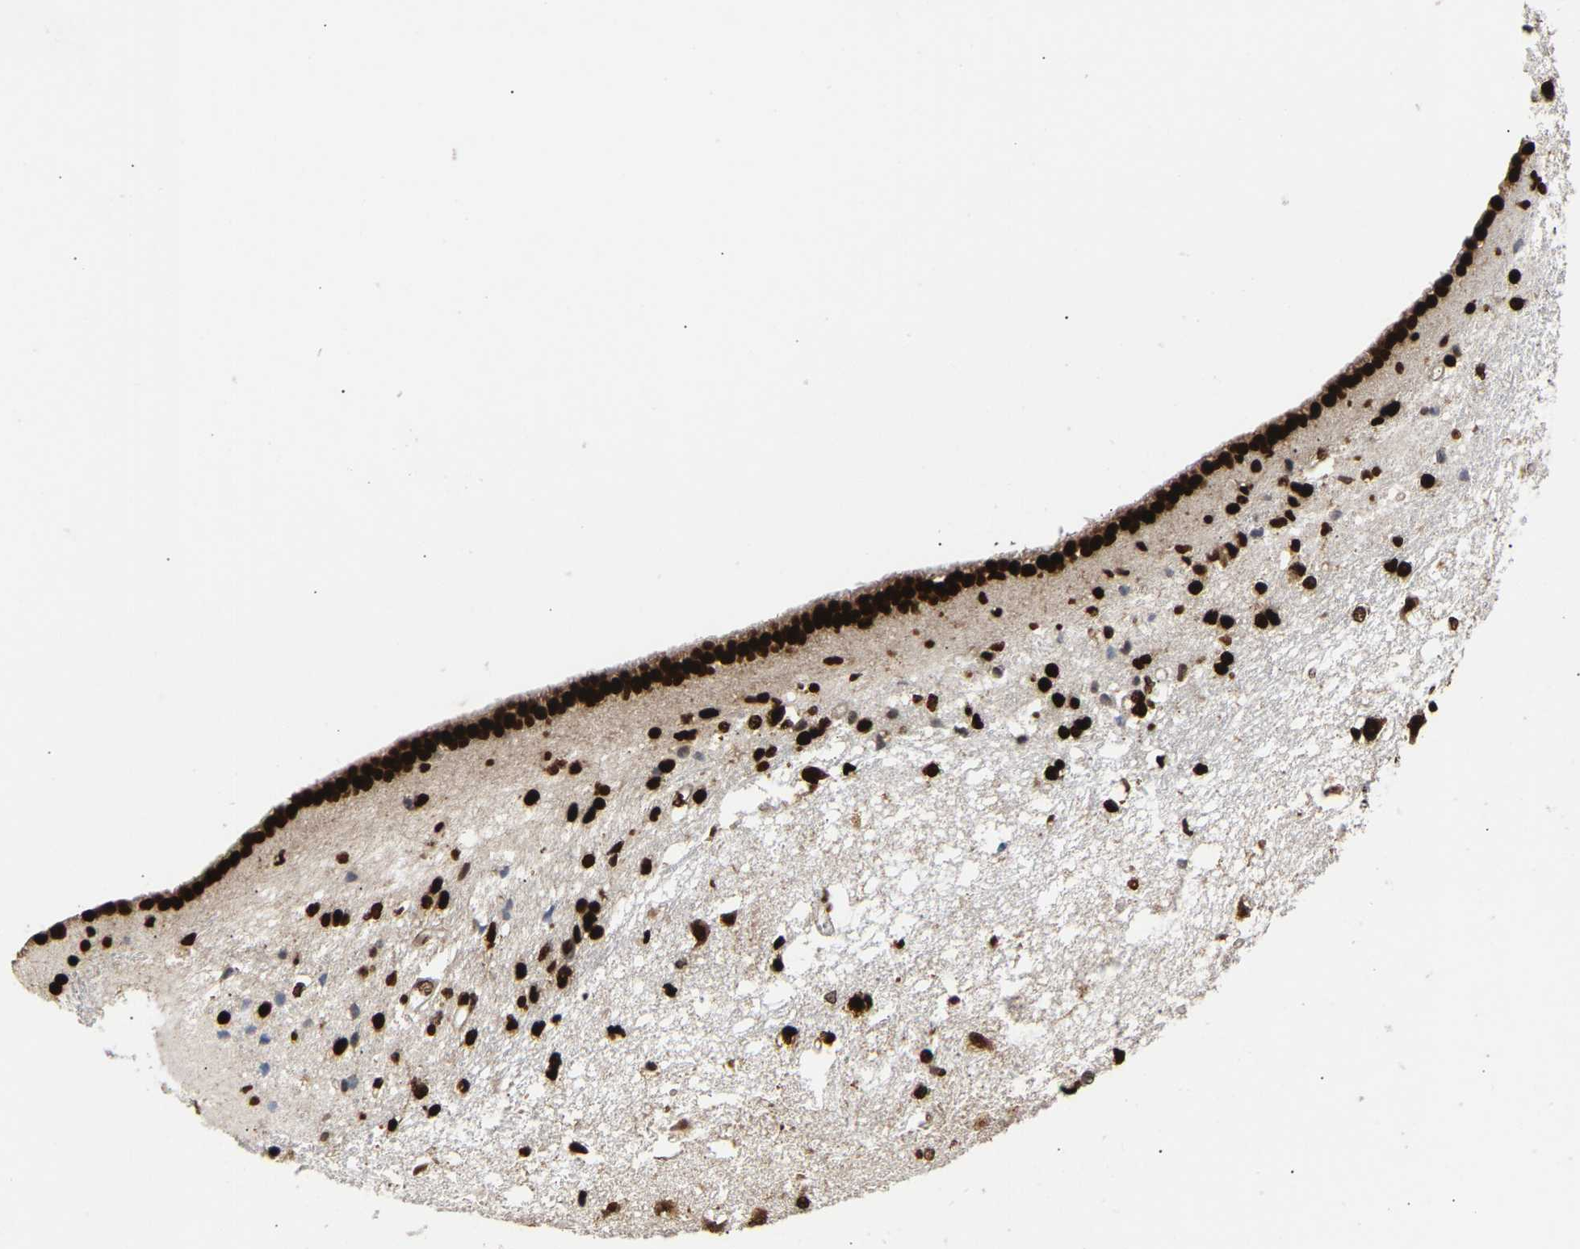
{"staining": {"intensity": "strong", "quantity": ">75%", "location": "nuclear"}, "tissue": "caudate", "cell_type": "Glial cells", "image_type": "normal", "snomed": [{"axis": "morphology", "description": "Normal tissue, NOS"}, {"axis": "topography", "description": "Lateral ventricle wall"}], "caption": "Immunohistochemistry (DAB) staining of unremarkable caudate demonstrates strong nuclear protein staining in approximately >75% of glial cells. The protein of interest is stained brown, and the nuclei are stained in blue (DAB (3,3'-diaminobenzidine) IHC with brightfield microscopy, high magnification).", "gene": "PSIP1", "patient": {"sex": "male", "age": 45}}